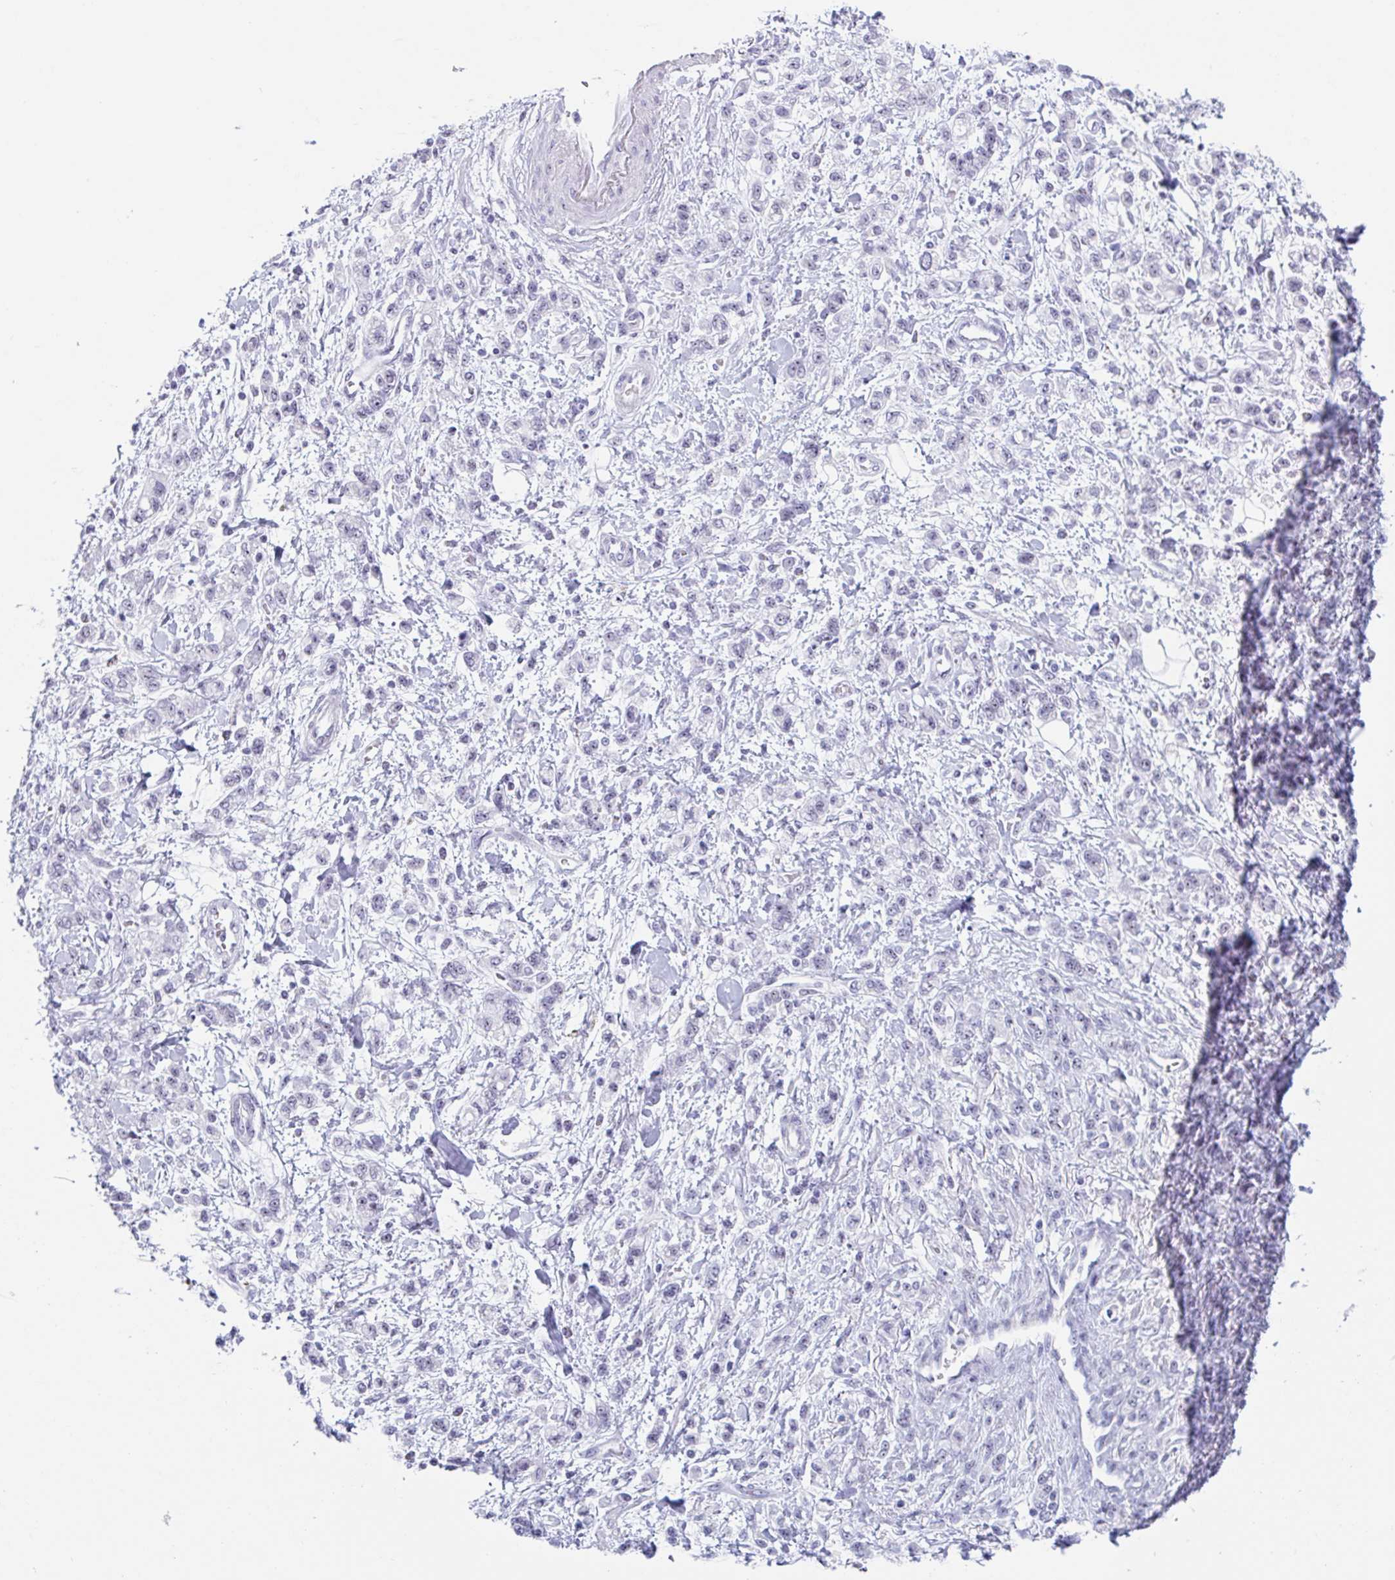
{"staining": {"intensity": "moderate", "quantity": "25%-75%", "location": "nuclear"}, "tissue": "stomach cancer", "cell_type": "Tumor cells", "image_type": "cancer", "snomed": [{"axis": "morphology", "description": "Adenocarcinoma, NOS"}, {"axis": "topography", "description": "Stomach"}], "caption": "Human adenocarcinoma (stomach) stained with a protein marker reveals moderate staining in tumor cells.", "gene": "LENG9", "patient": {"sex": "male", "age": 77}}